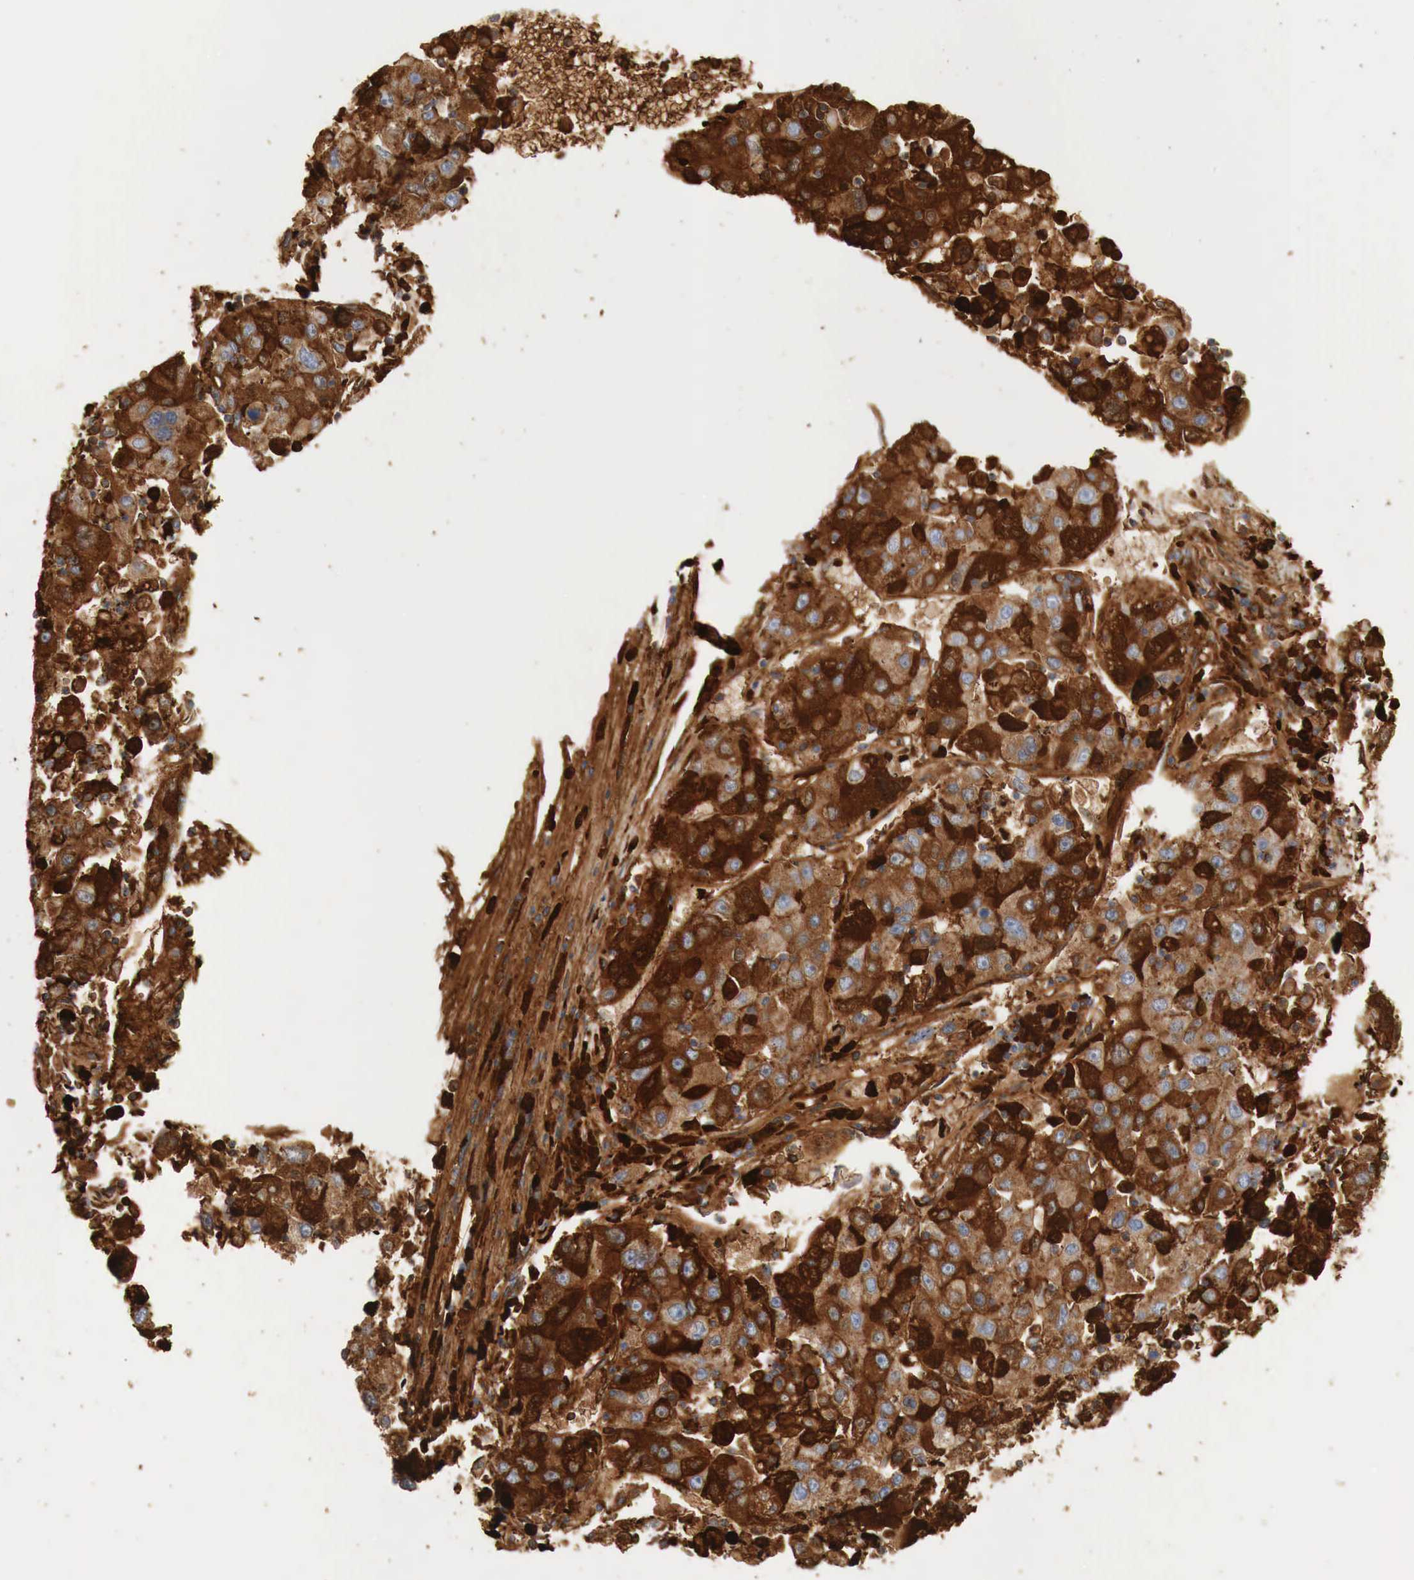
{"staining": {"intensity": "strong", "quantity": ">75%", "location": "cytoplasmic/membranous"}, "tissue": "liver cancer", "cell_type": "Tumor cells", "image_type": "cancer", "snomed": [{"axis": "morphology", "description": "Carcinoma, Hepatocellular, NOS"}, {"axis": "topography", "description": "Liver"}], "caption": "High-power microscopy captured an IHC micrograph of liver cancer, revealing strong cytoplasmic/membranous positivity in about >75% of tumor cells. Immunohistochemistry stains the protein in brown and the nuclei are stained blue.", "gene": "IGLC3", "patient": {"sex": "male", "age": 49}}